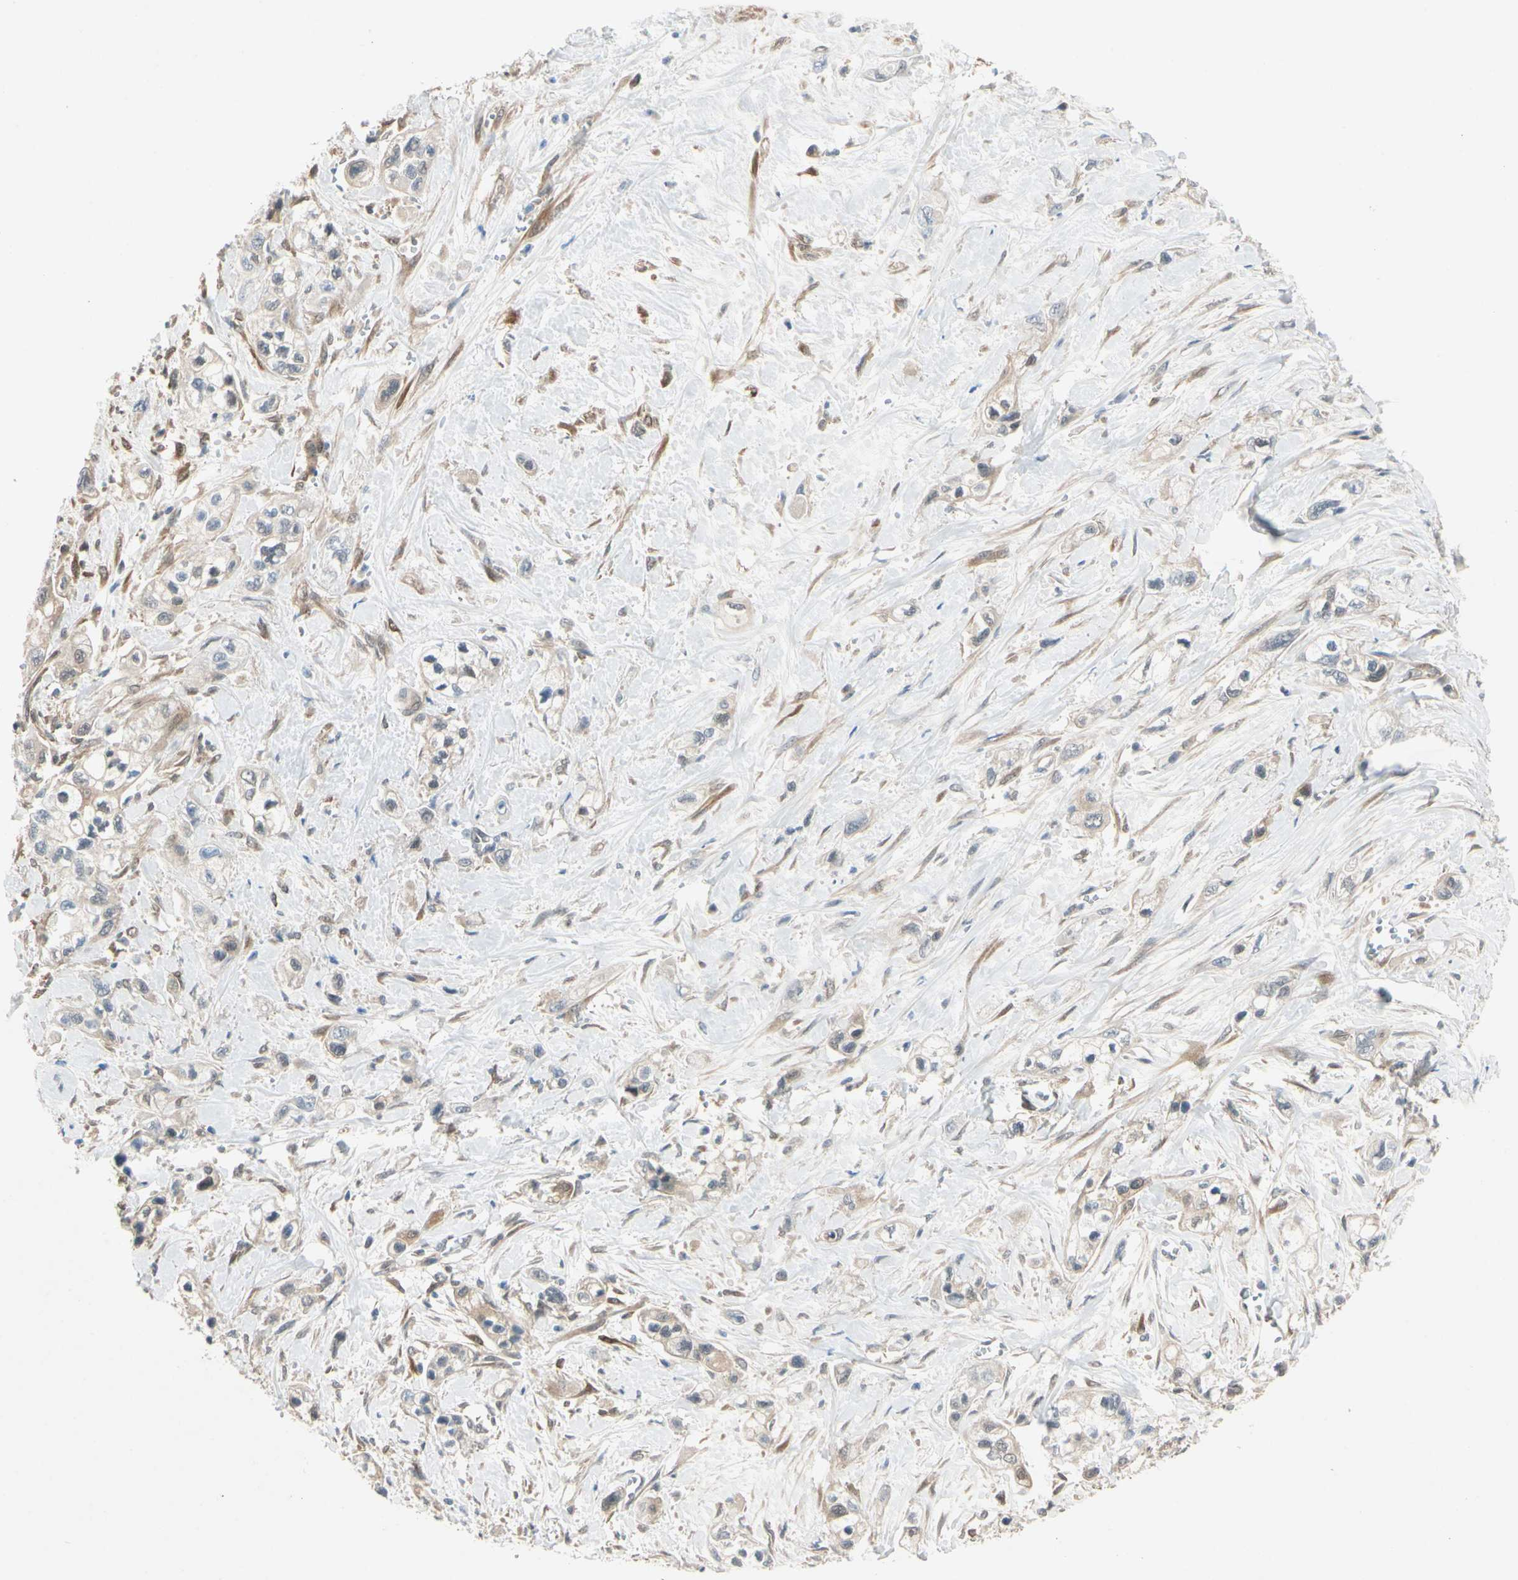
{"staining": {"intensity": "weak", "quantity": "25%-75%", "location": "cytoplasmic/membranous"}, "tissue": "pancreatic cancer", "cell_type": "Tumor cells", "image_type": "cancer", "snomed": [{"axis": "morphology", "description": "Adenocarcinoma, NOS"}, {"axis": "topography", "description": "Pancreas"}], "caption": "This is a photomicrograph of immunohistochemistry (IHC) staining of pancreatic cancer, which shows weak expression in the cytoplasmic/membranous of tumor cells.", "gene": "WIPI1", "patient": {"sex": "male", "age": 74}}